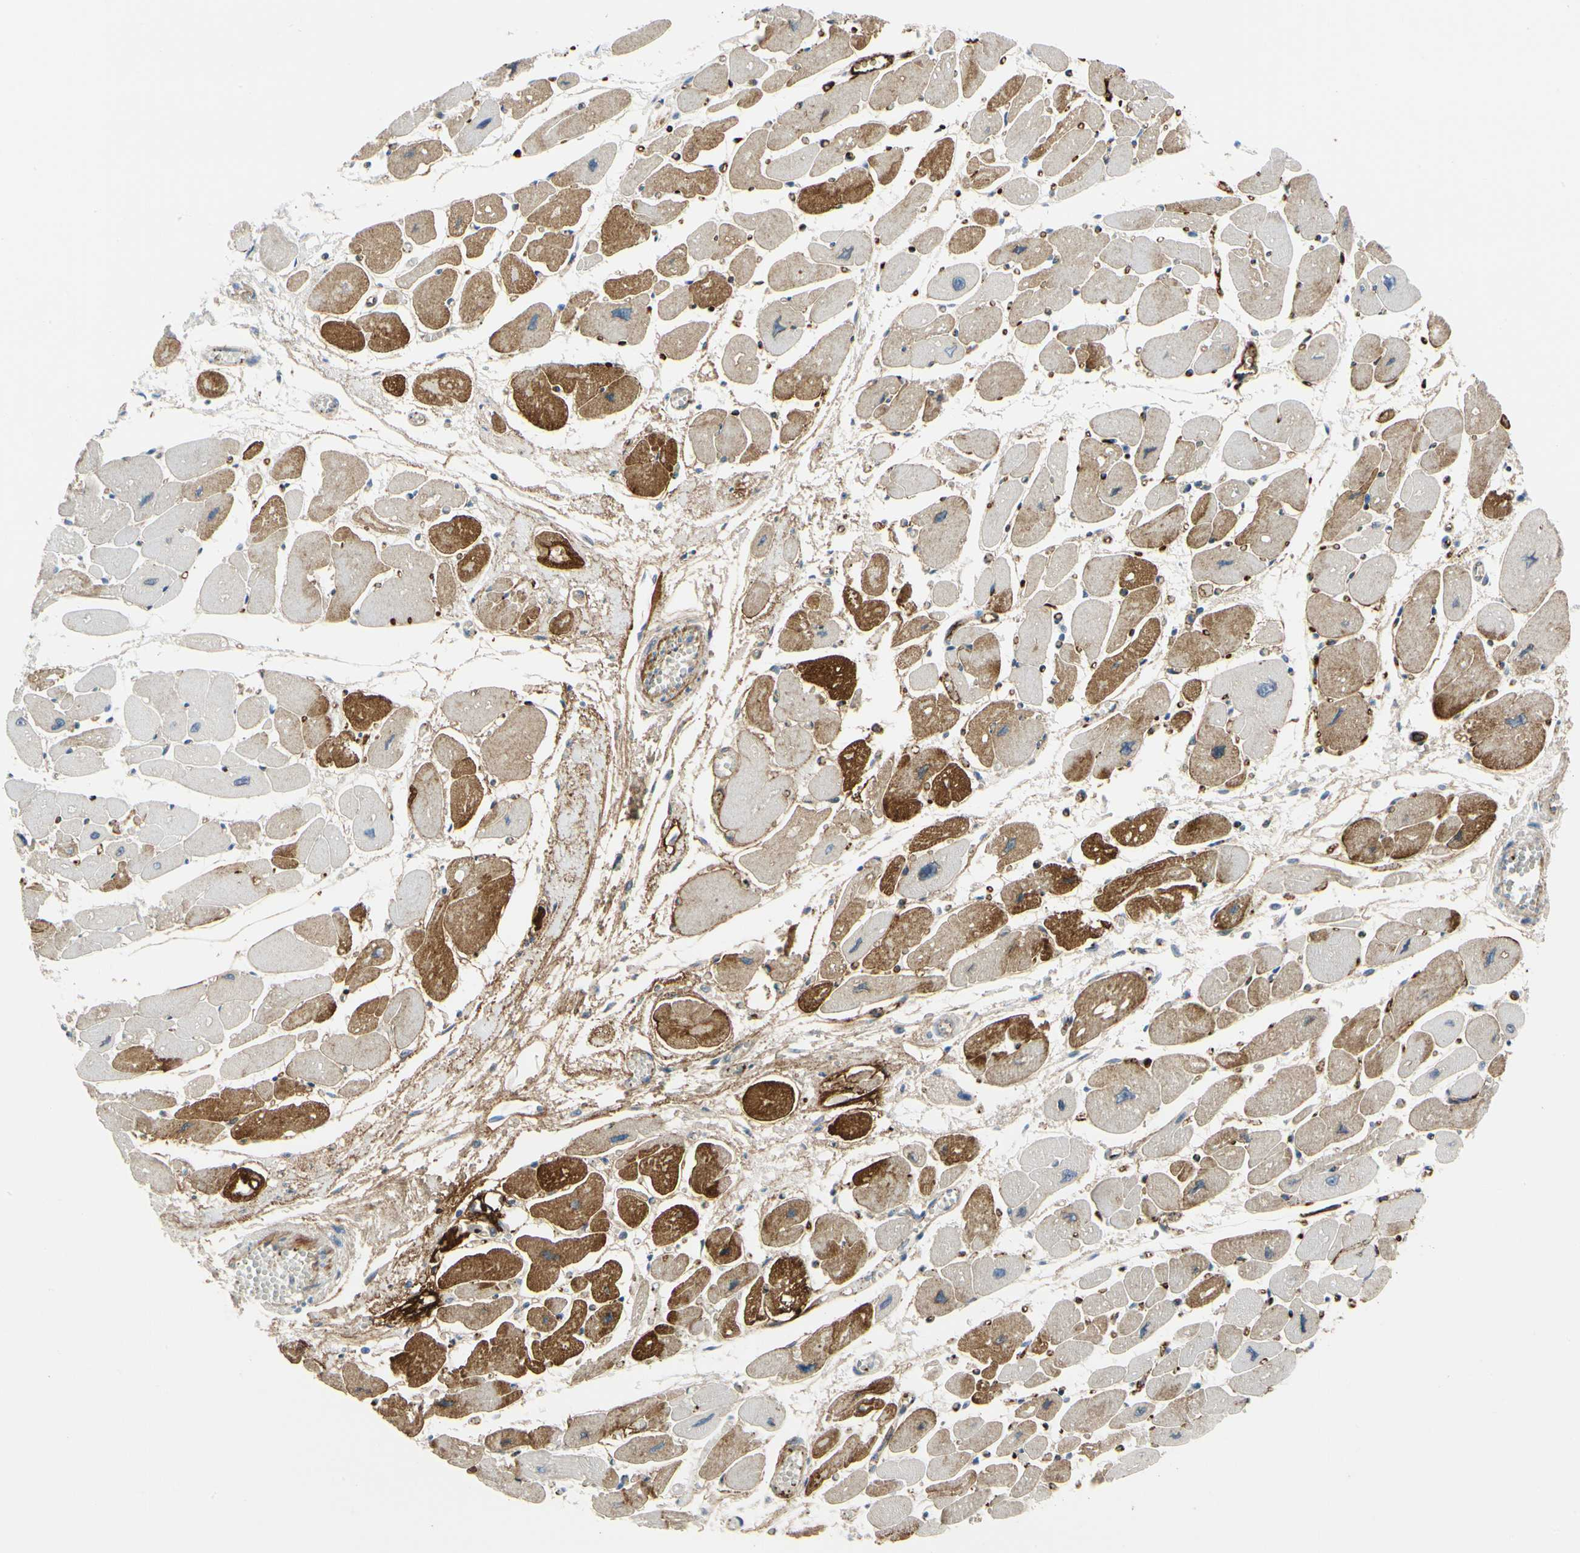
{"staining": {"intensity": "moderate", "quantity": "25%-75%", "location": "cytoplasmic/membranous"}, "tissue": "heart muscle", "cell_type": "Cardiomyocytes", "image_type": "normal", "snomed": [{"axis": "morphology", "description": "Normal tissue, NOS"}, {"axis": "topography", "description": "Heart"}], "caption": "Moderate cytoplasmic/membranous protein positivity is present in about 25%-75% of cardiomyocytes in heart muscle. The protein is shown in brown color, while the nuclei are stained blue.", "gene": "FGB", "patient": {"sex": "female", "age": 54}}